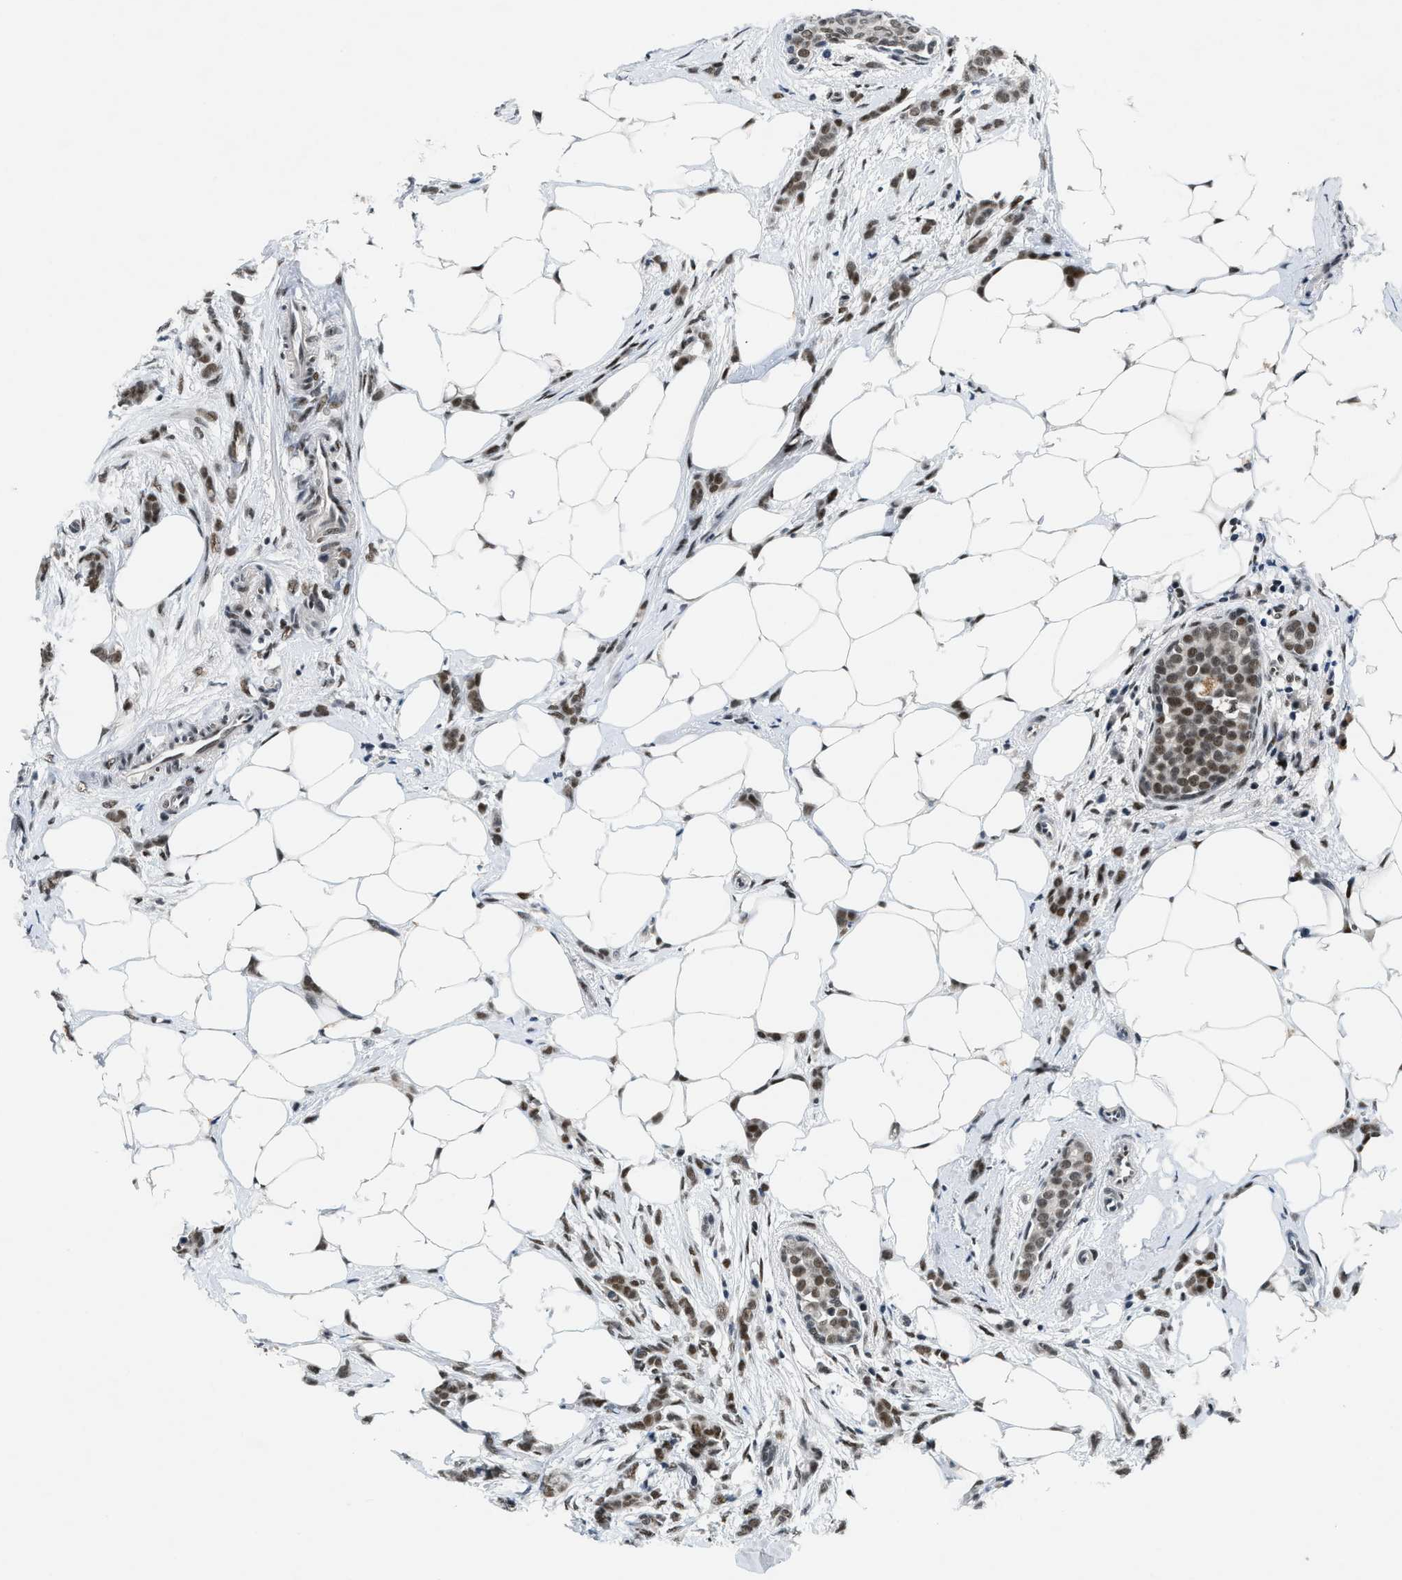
{"staining": {"intensity": "strong", "quantity": ">75%", "location": "nuclear"}, "tissue": "breast cancer", "cell_type": "Tumor cells", "image_type": "cancer", "snomed": [{"axis": "morphology", "description": "Lobular carcinoma, in situ"}, {"axis": "morphology", "description": "Lobular carcinoma"}, {"axis": "topography", "description": "Breast"}], "caption": "Protein staining shows strong nuclear expression in approximately >75% of tumor cells in breast cancer.", "gene": "NCOA1", "patient": {"sex": "female", "age": 41}}